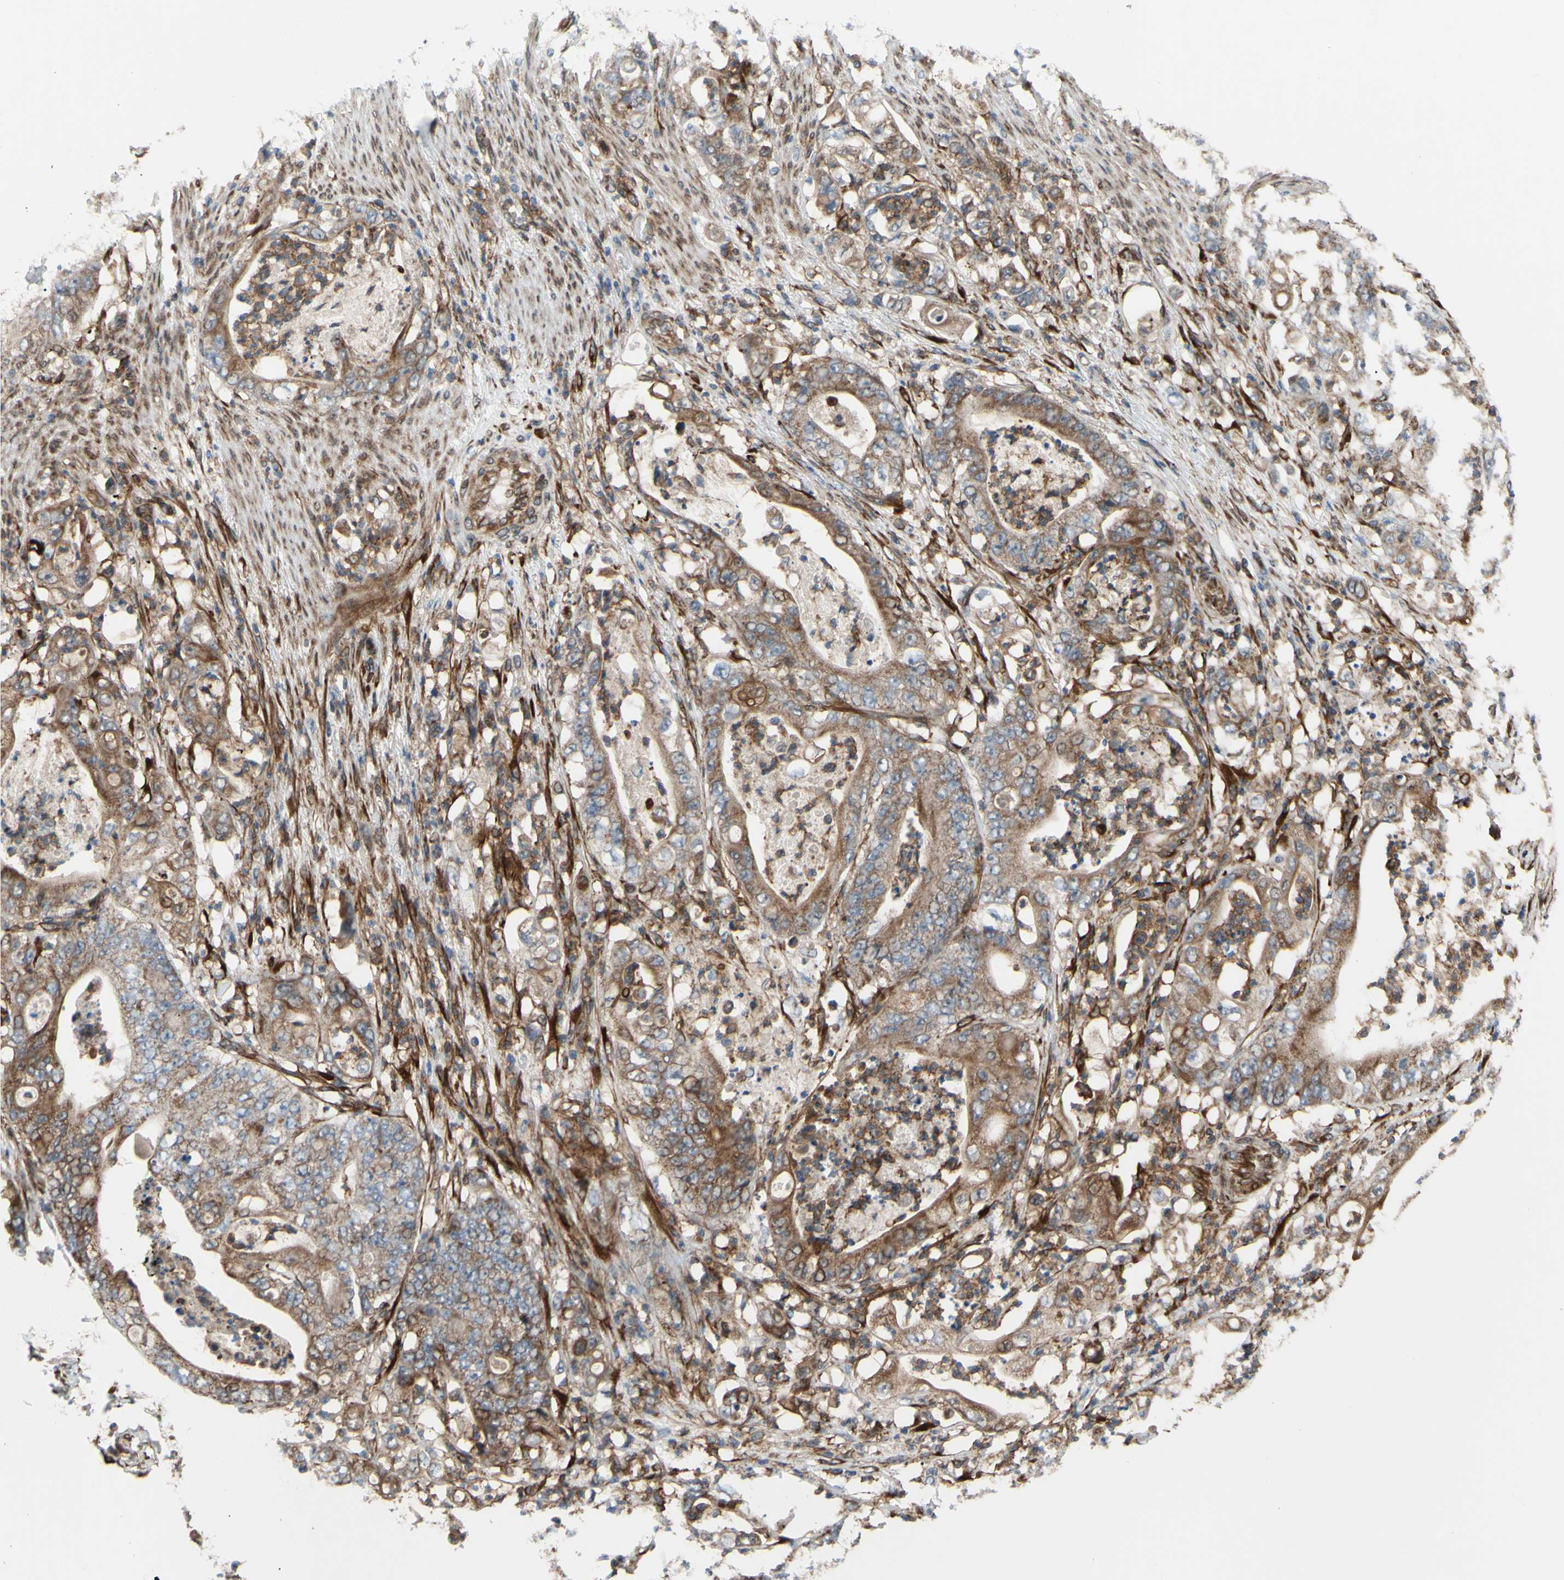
{"staining": {"intensity": "moderate", "quantity": ">75%", "location": "cytoplasmic/membranous"}, "tissue": "stomach cancer", "cell_type": "Tumor cells", "image_type": "cancer", "snomed": [{"axis": "morphology", "description": "Adenocarcinoma, NOS"}, {"axis": "topography", "description": "Stomach"}], "caption": "Protein expression analysis of stomach cancer exhibits moderate cytoplasmic/membranous staining in approximately >75% of tumor cells.", "gene": "PRAF2", "patient": {"sex": "female", "age": 73}}